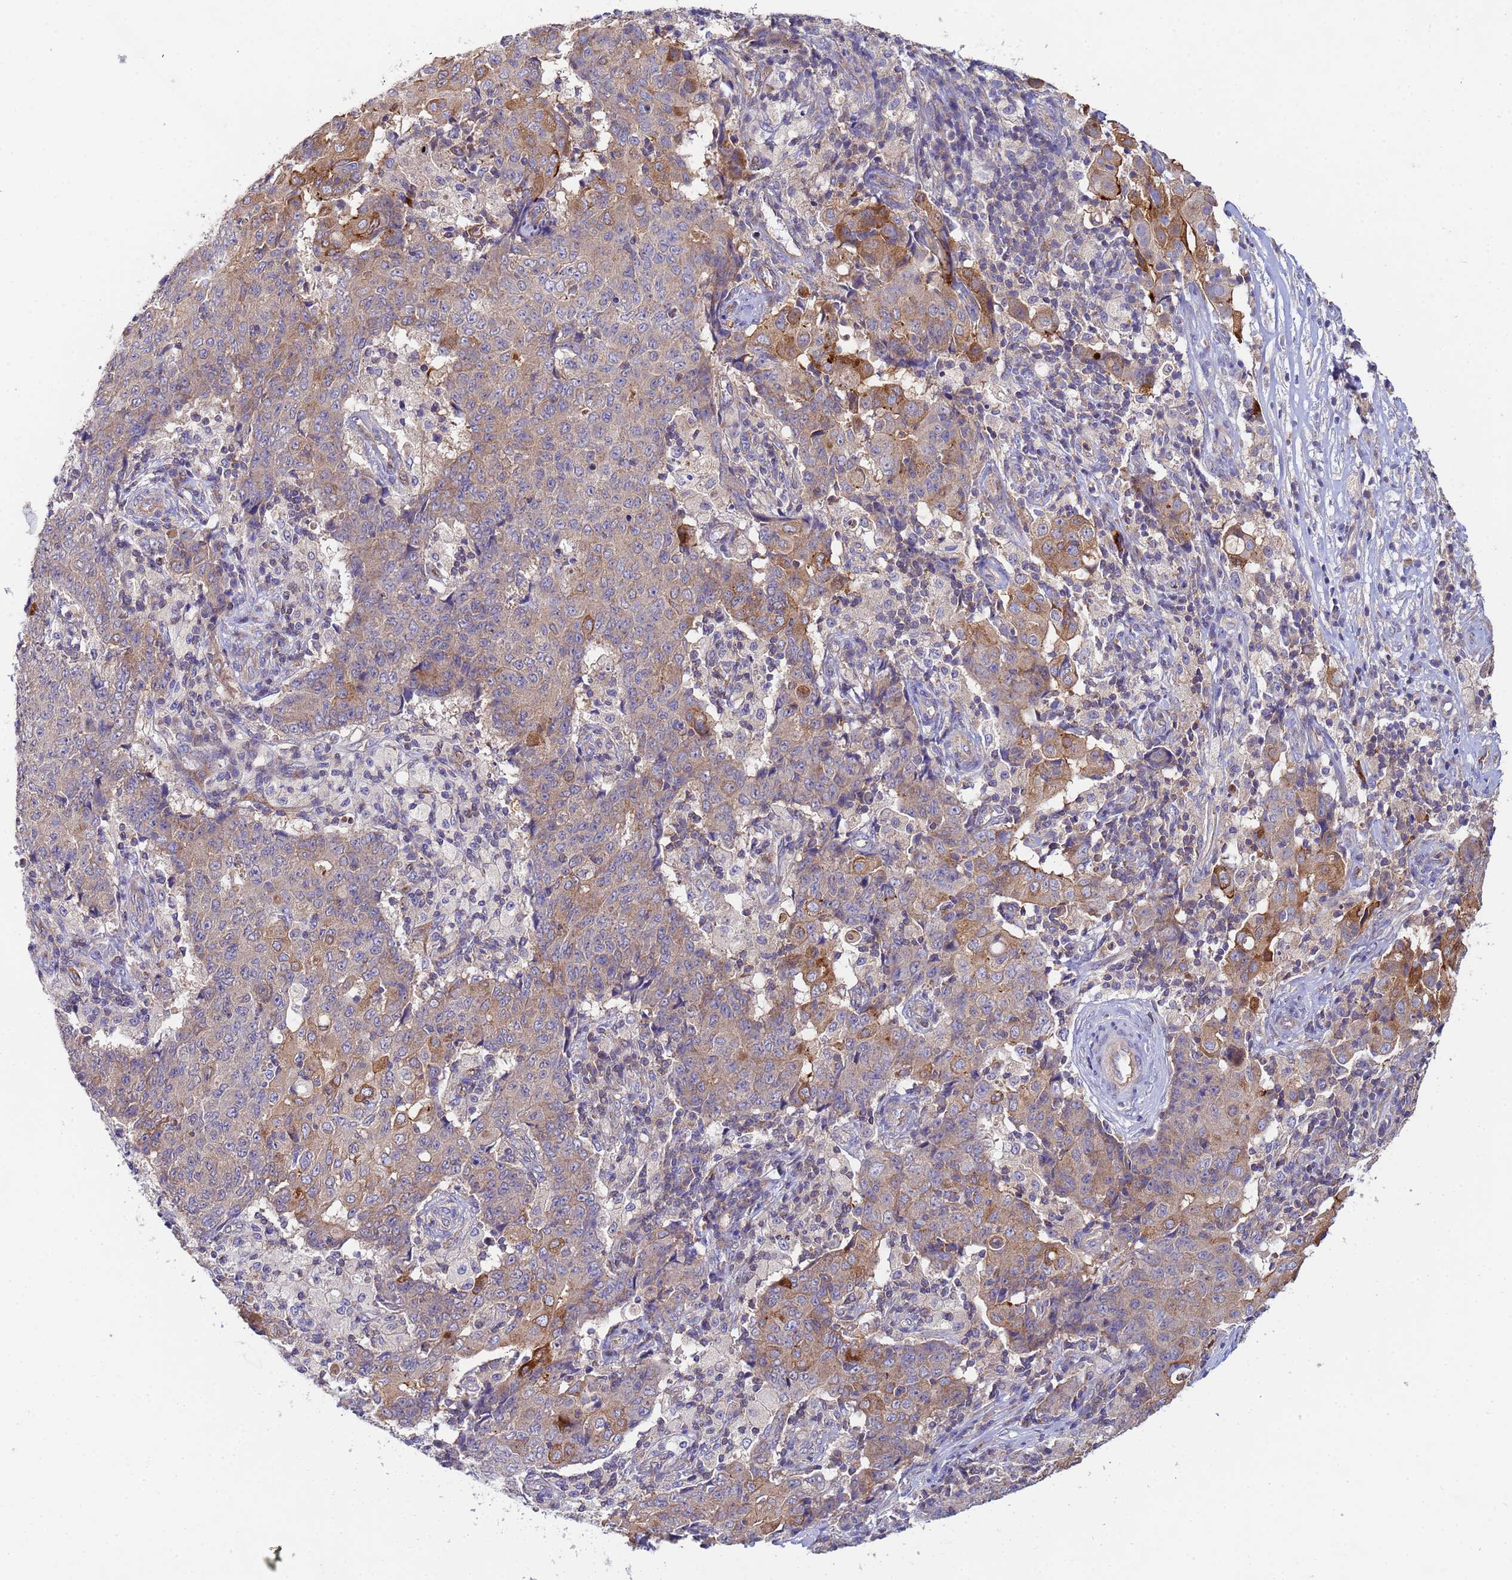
{"staining": {"intensity": "moderate", "quantity": "<25%", "location": "cytoplasmic/membranous"}, "tissue": "ovarian cancer", "cell_type": "Tumor cells", "image_type": "cancer", "snomed": [{"axis": "morphology", "description": "Carcinoma, endometroid"}, {"axis": "topography", "description": "Ovary"}], "caption": "Endometroid carcinoma (ovarian) tissue demonstrates moderate cytoplasmic/membranous positivity in approximately <25% of tumor cells, visualized by immunohistochemistry.", "gene": "CDC34", "patient": {"sex": "female", "age": 42}}